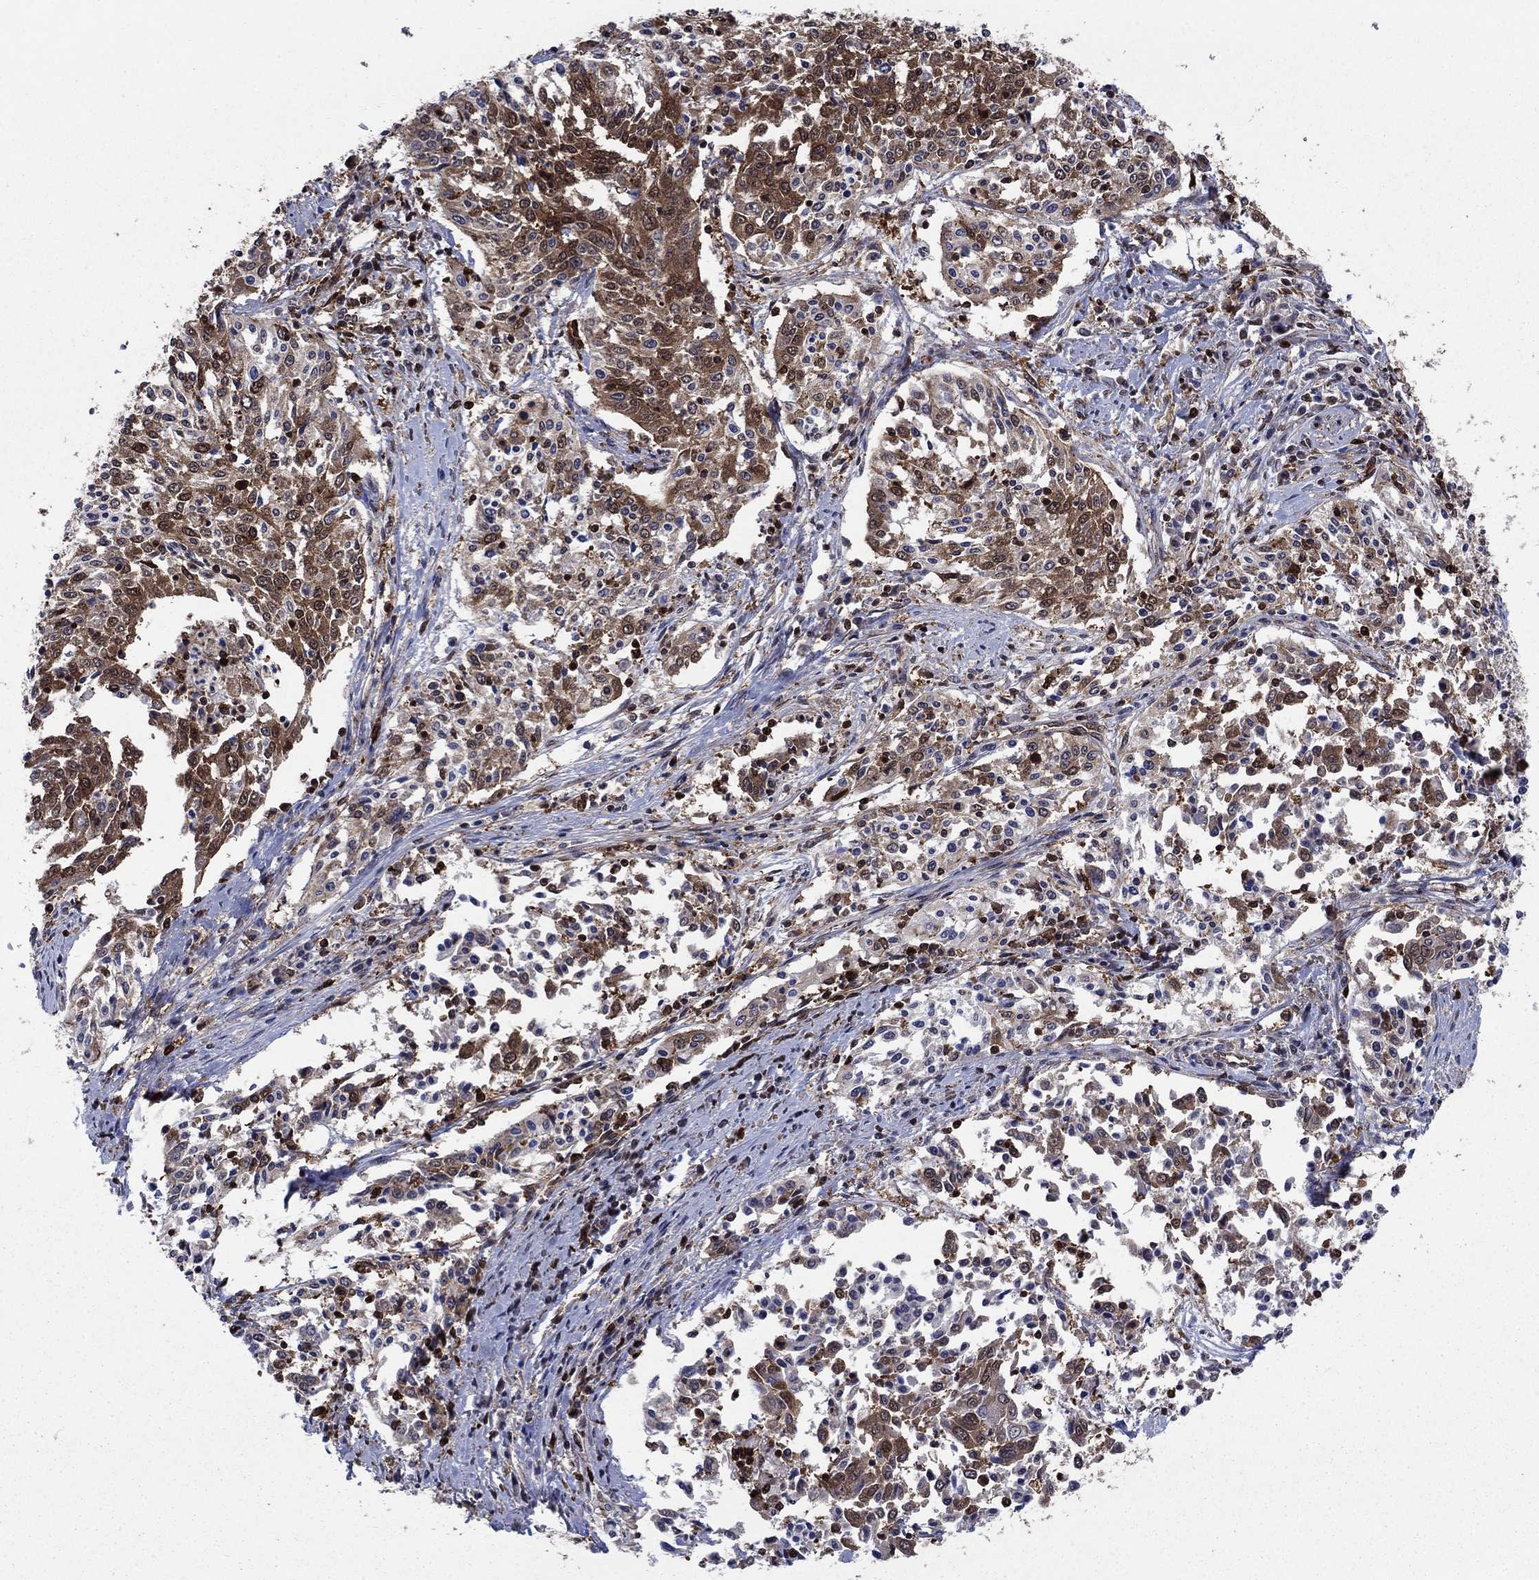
{"staining": {"intensity": "strong", "quantity": "<25%", "location": "cytoplasmic/membranous"}, "tissue": "cervical cancer", "cell_type": "Tumor cells", "image_type": "cancer", "snomed": [{"axis": "morphology", "description": "Squamous cell carcinoma, NOS"}, {"axis": "topography", "description": "Cervix"}], "caption": "This is an image of immunohistochemistry (IHC) staining of squamous cell carcinoma (cervical), which shows strong staining in the cytoplasmic/membranous of tumor cells.", "gene": "CACYBP", "patient": {"sex": "female", "age": 41}}